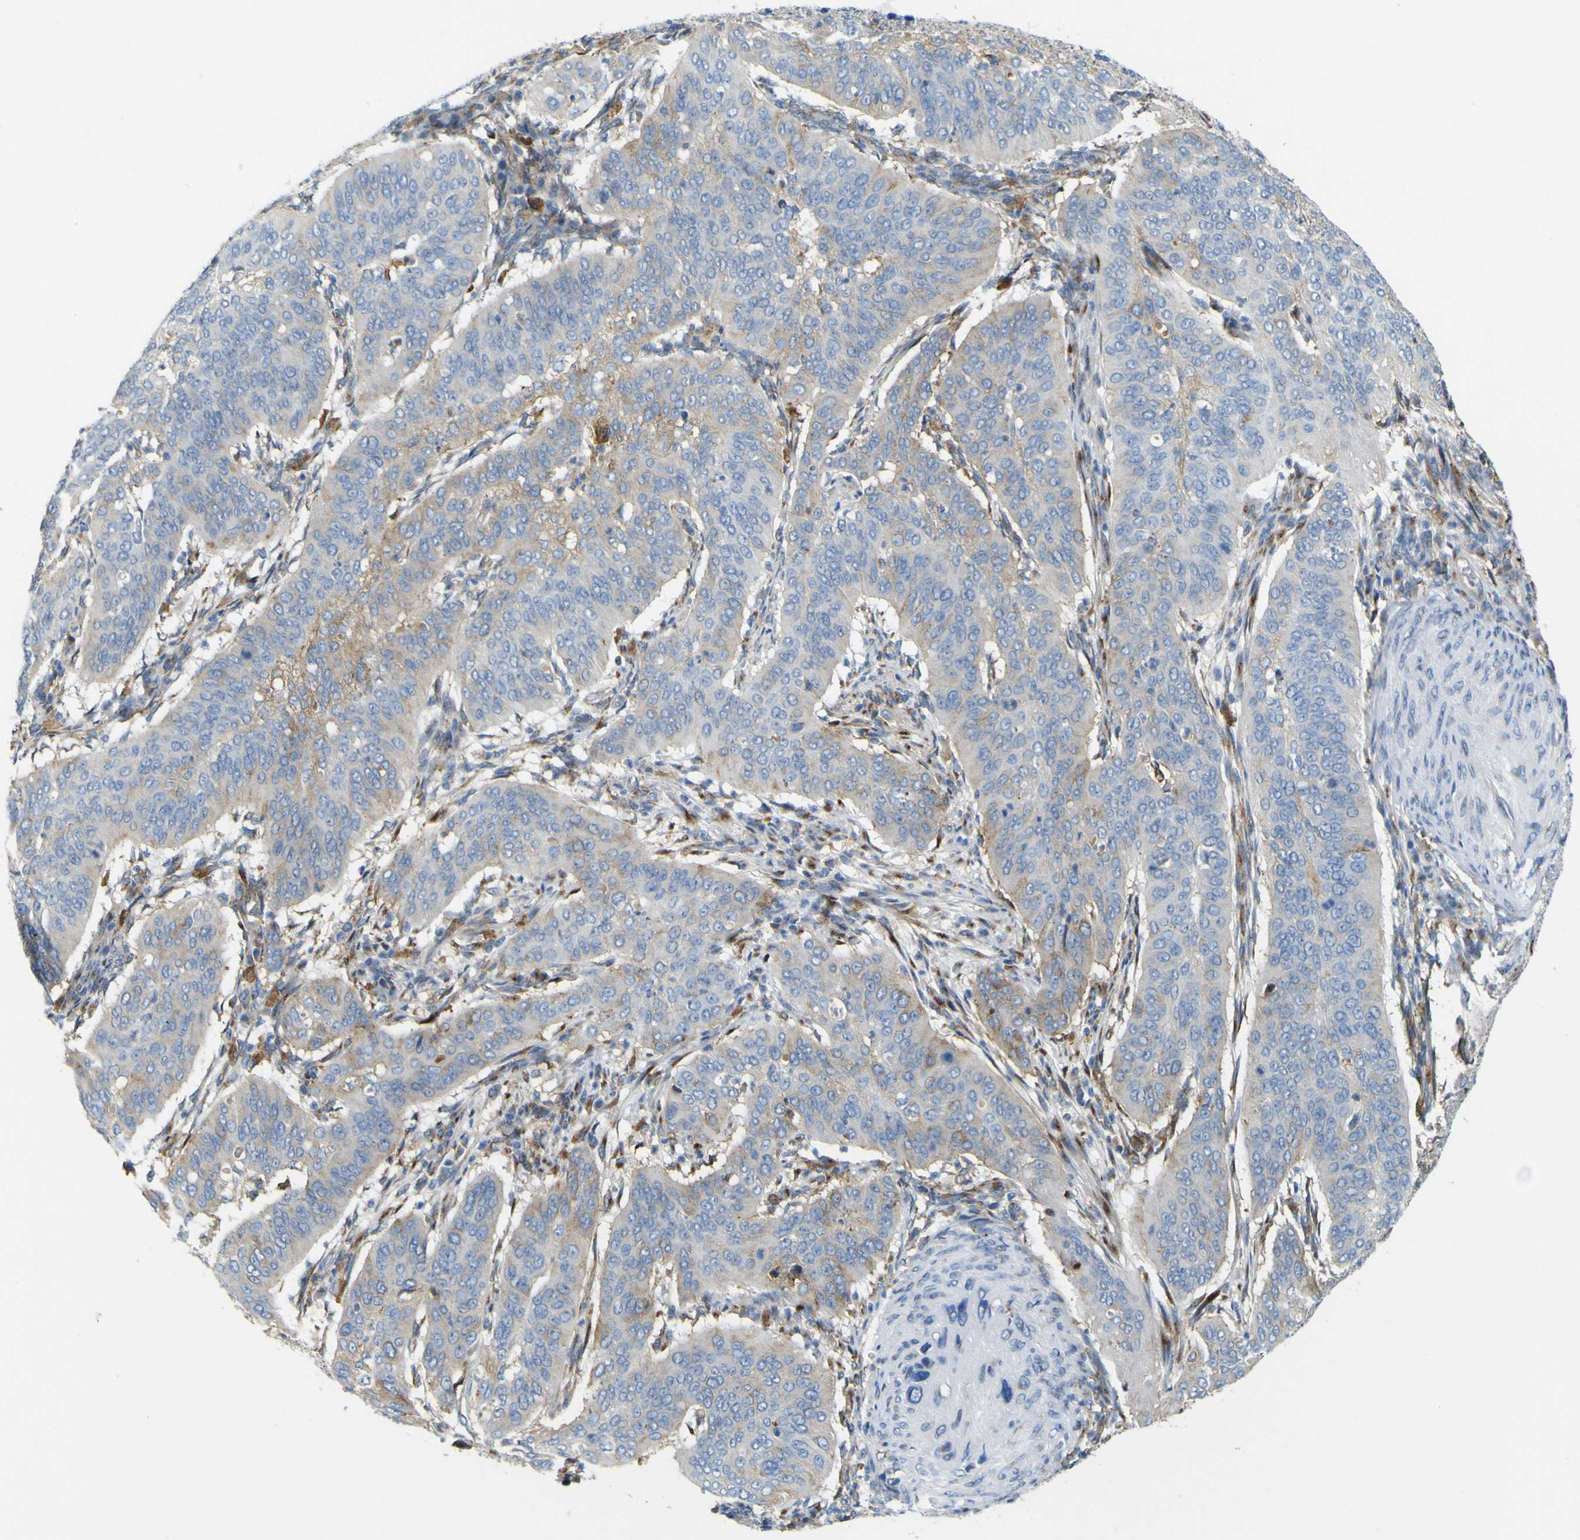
{"staining": {"intensity": "negative", "quantity": "none", "location": "none"}, "tissue": "cervical cancer", "cell_type": "Tumor cells", "image_type": "cancer", "snomed": [{"axis": "morphology", "description": "Normal tissue, NOS"}, {"axis": "morphology", "description": "Squamous cell carcinoma, NOS"}, {"axis": "topography", "description": "Cervix"}], "caption": "Tumor cells are negative for protein expression in human squamous cell carcinoma (cervical).", "gene": "IGF2R", "patient": {"sex": "female", "age": 39}}